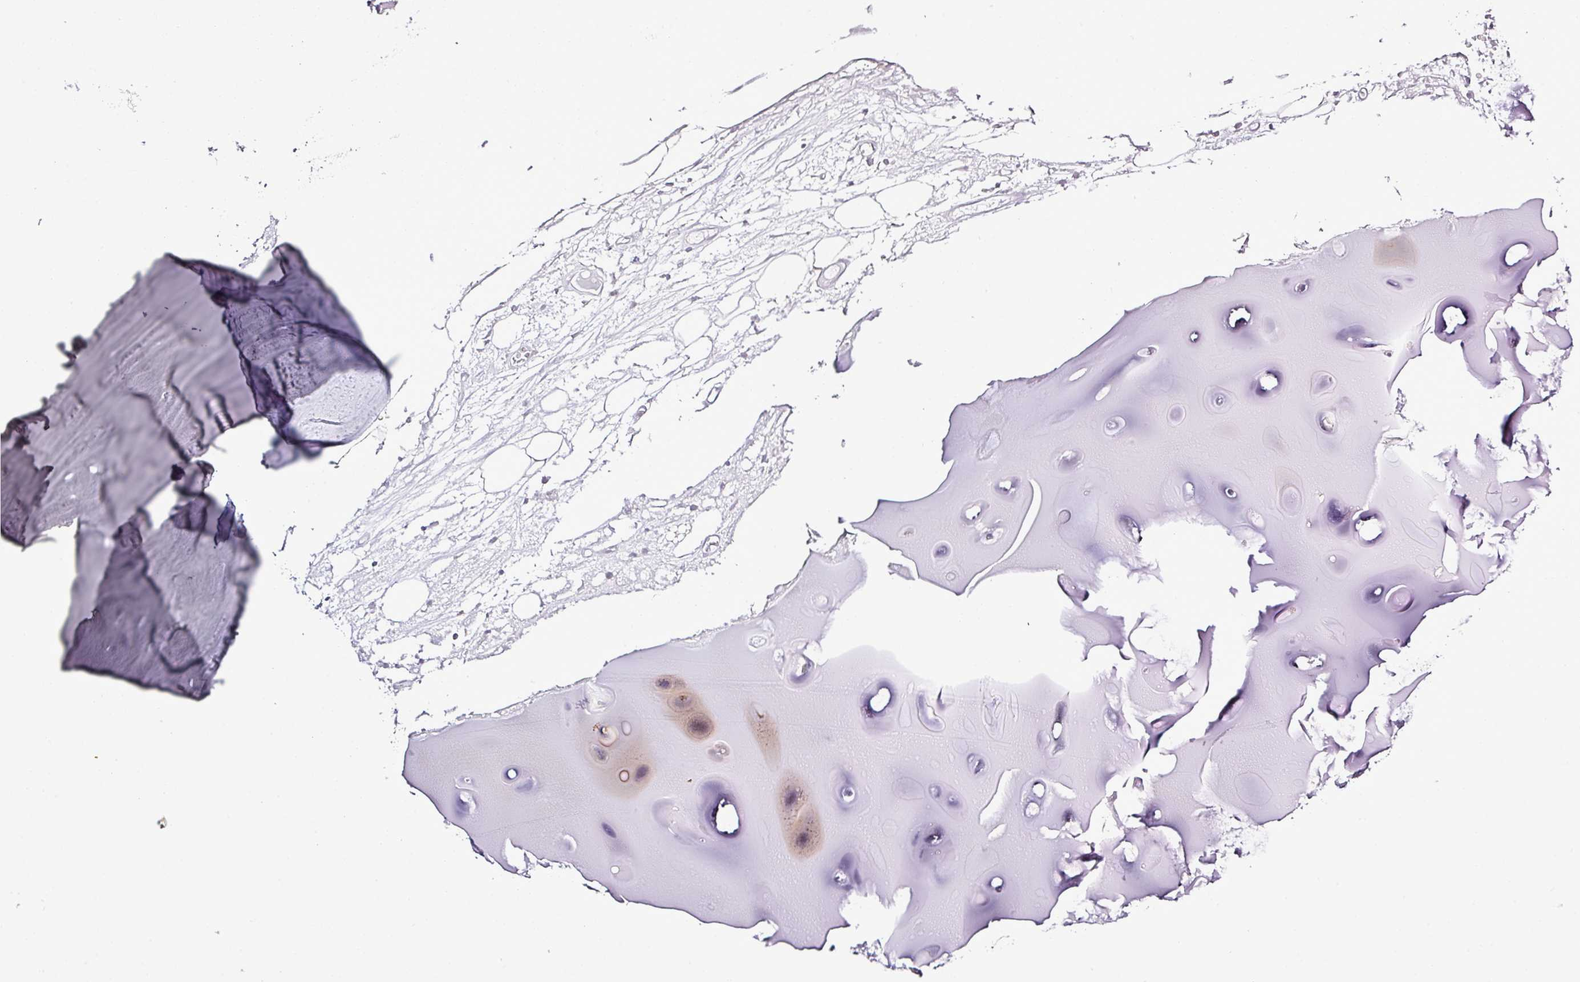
{"staining": {"intensity": "moderate", "quantity": "<25%", "location": "cytoplasmic/membranous"}, "tissue": "soft tissue", "cell_type": "Chondrocytes", "image_type": "normal", "snomed": [{"axis": "morphology", "description": "Normal tissue, NOS"}, {"axis": "topography", "description": "Cartilage tissue"}], "caption": "Immunohistochemical staining of unremarkable soft tissue shows moderate cytoplasmic/membranous protein staining in approximately <25% of chondrocytes.", "gene": "SMCO4", "patient": {"sex": "male", "age": 57}}